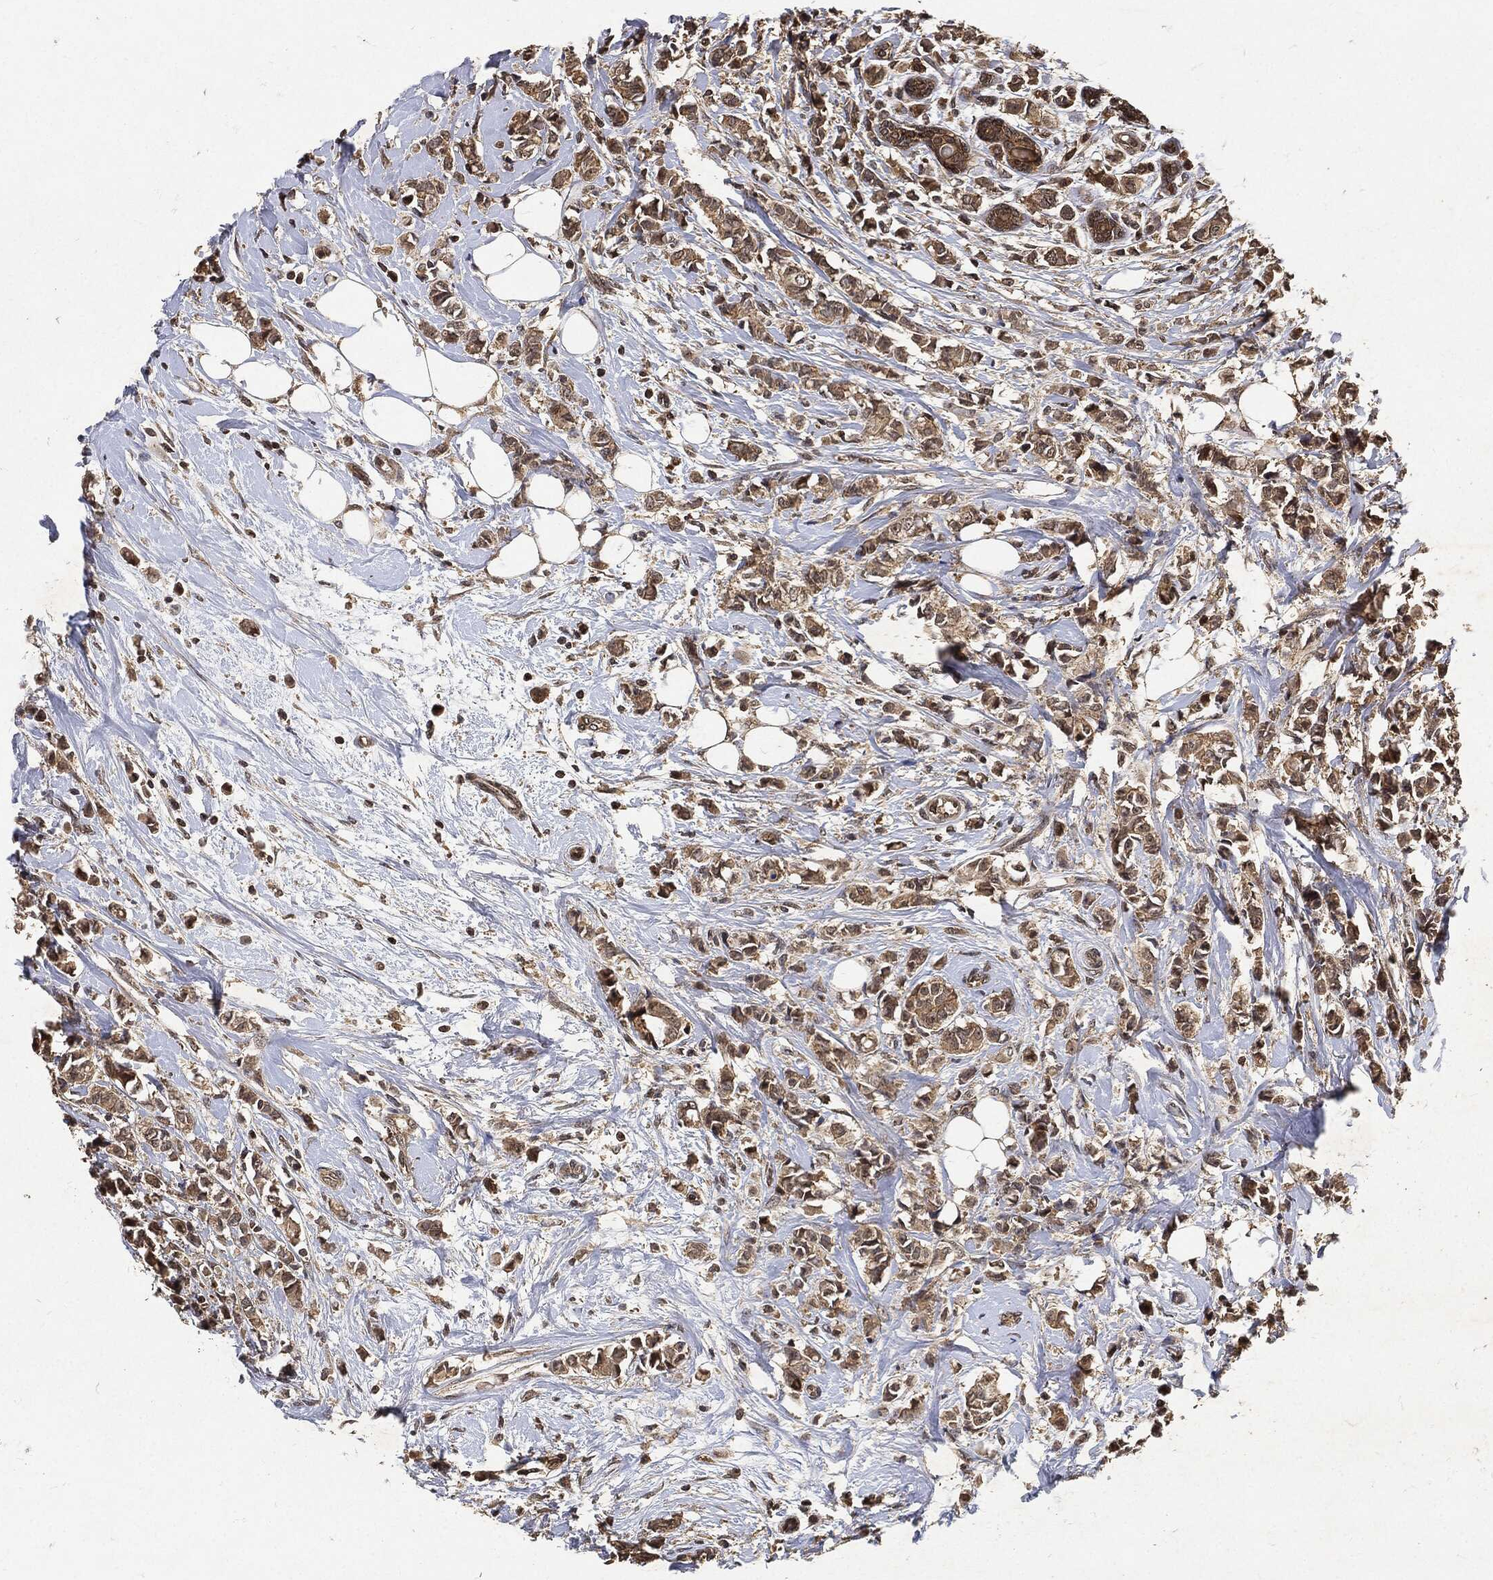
{"staining": {"intensity": "weak", "quantity": ">75%", "location": "cytoplasmic/membranous"}, "tissue": "breast cancer", "cell_type": "Tumor cells", "image_type": "cancer", "snomed": [{"axis": "morphology", "description": "Normal tissue, NOS"}, {"axis": "morphology", "description": "Duct carcinoma"}, {"axis": "topography", "description": "Breast"}], "caption": "Breast infiltrating ductal carcinoma was stained to show a protein in brown. There is low levels of weak cytoplasmic/membranous expression in approximately >75% of tumor cells. Nuclei are stained in blue.", "gene": "ZNF226", "patient": {"sex": "female", "age": 44}}